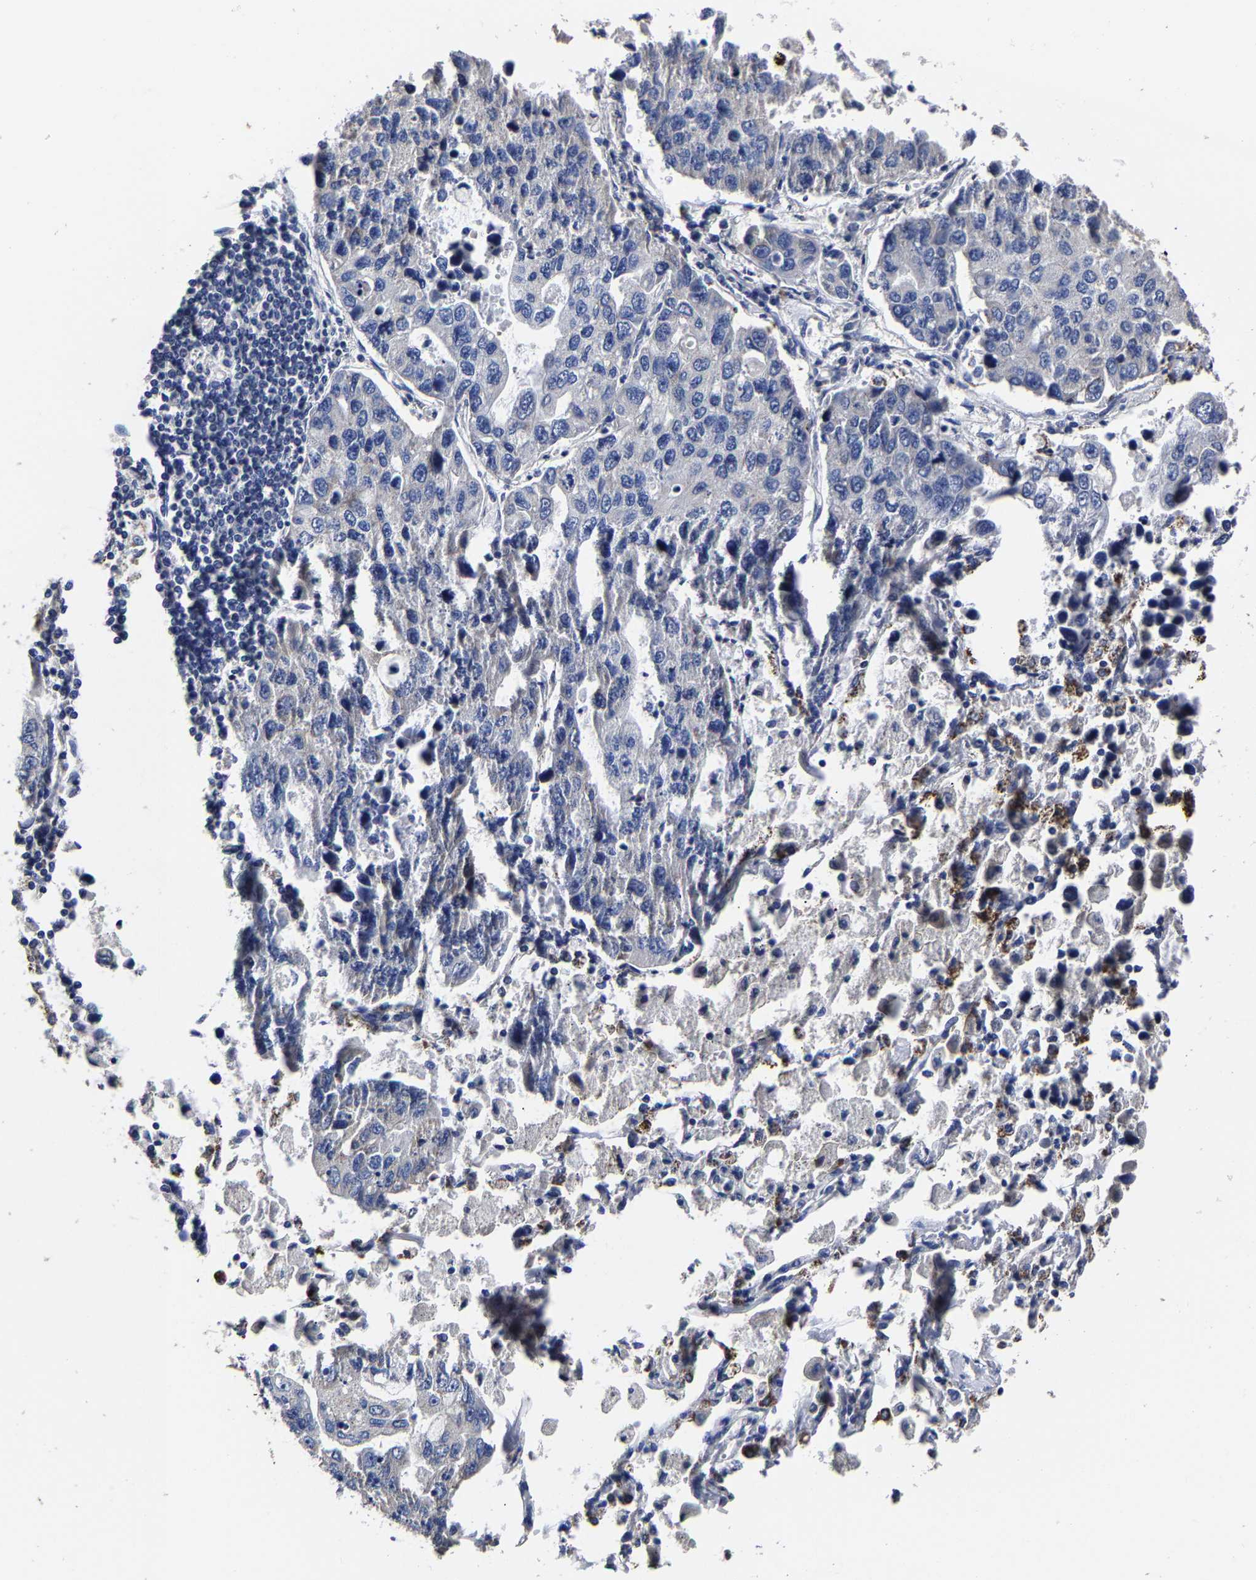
{"staining": {"intensity": "negative", "quantity": "none", "location": "none"}, "tissue": "lung cancer", "cell_type": "Tumor cells", "image_type": "cancer", "snomed": [{"axis": "morphology", "description": "Adenocarcinoma, NOS"}, {"axis": "topography", "description": "Lung"}], "caption": "Photomicrograph shows no significant protein expression in tumor cells of lung adenocarcinoma.", "gene": "AASS", "patient": {"sex": "male", "age": 64}}